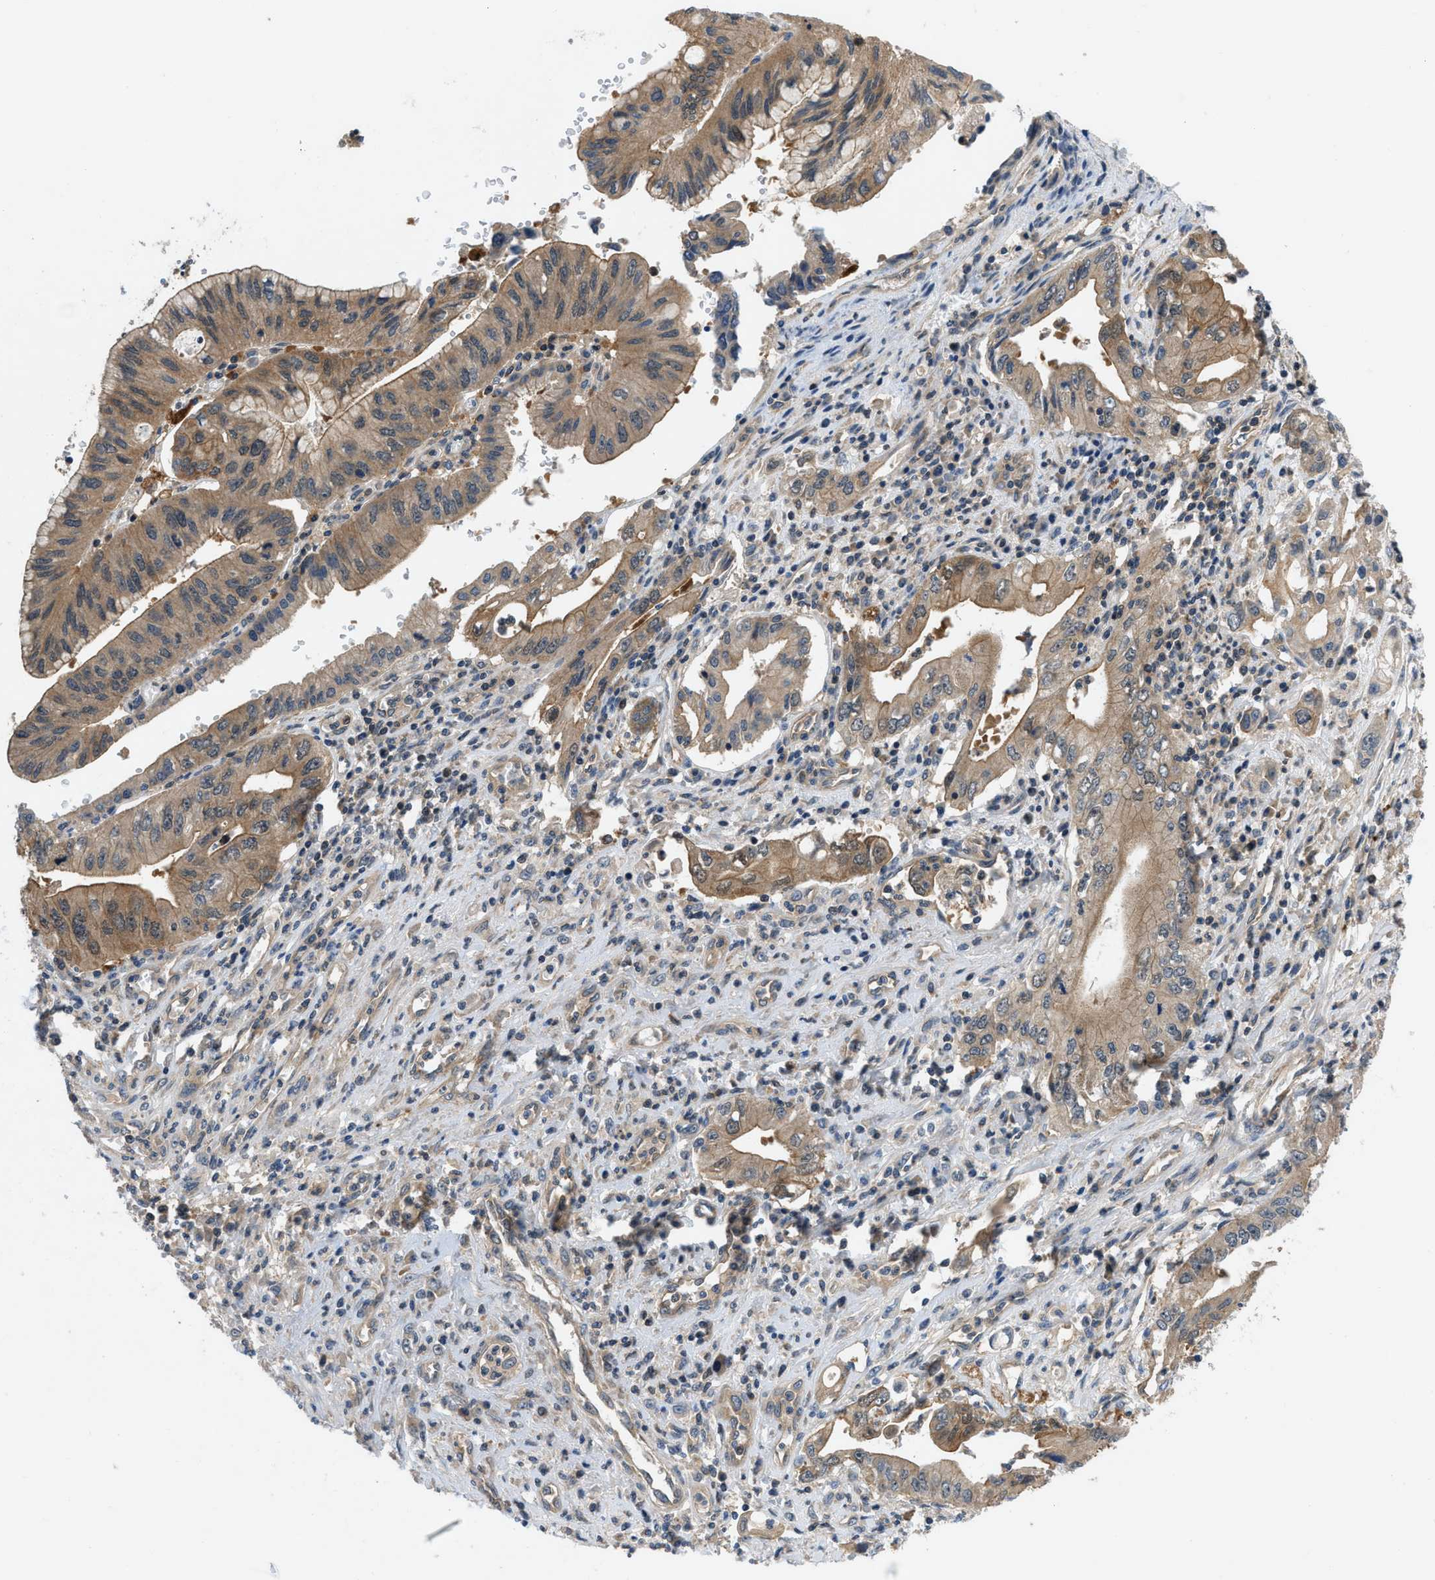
{"staining": {"intensity": "moderate", "quantity": ">75%", "location": "cytoplasmic/membranous"}, "tissue": "pancreatic cancer", "cell_type": "Tumor cells", "image_type": "cancer", "snomed": [{"axis": "morphology", "description": "Adenocarcinoma, NOS"}, {"axis": "topography", "description": "Pancreas"}], "caption": "Immunohistochemical staining of human pancreatic cancer exhibits medium levels of moderate cytoplasmic/membranous protein positivity in about >75% of tumor cells.", "gene": "GPR31", "patient": {"sex": "female", "age": 73}}